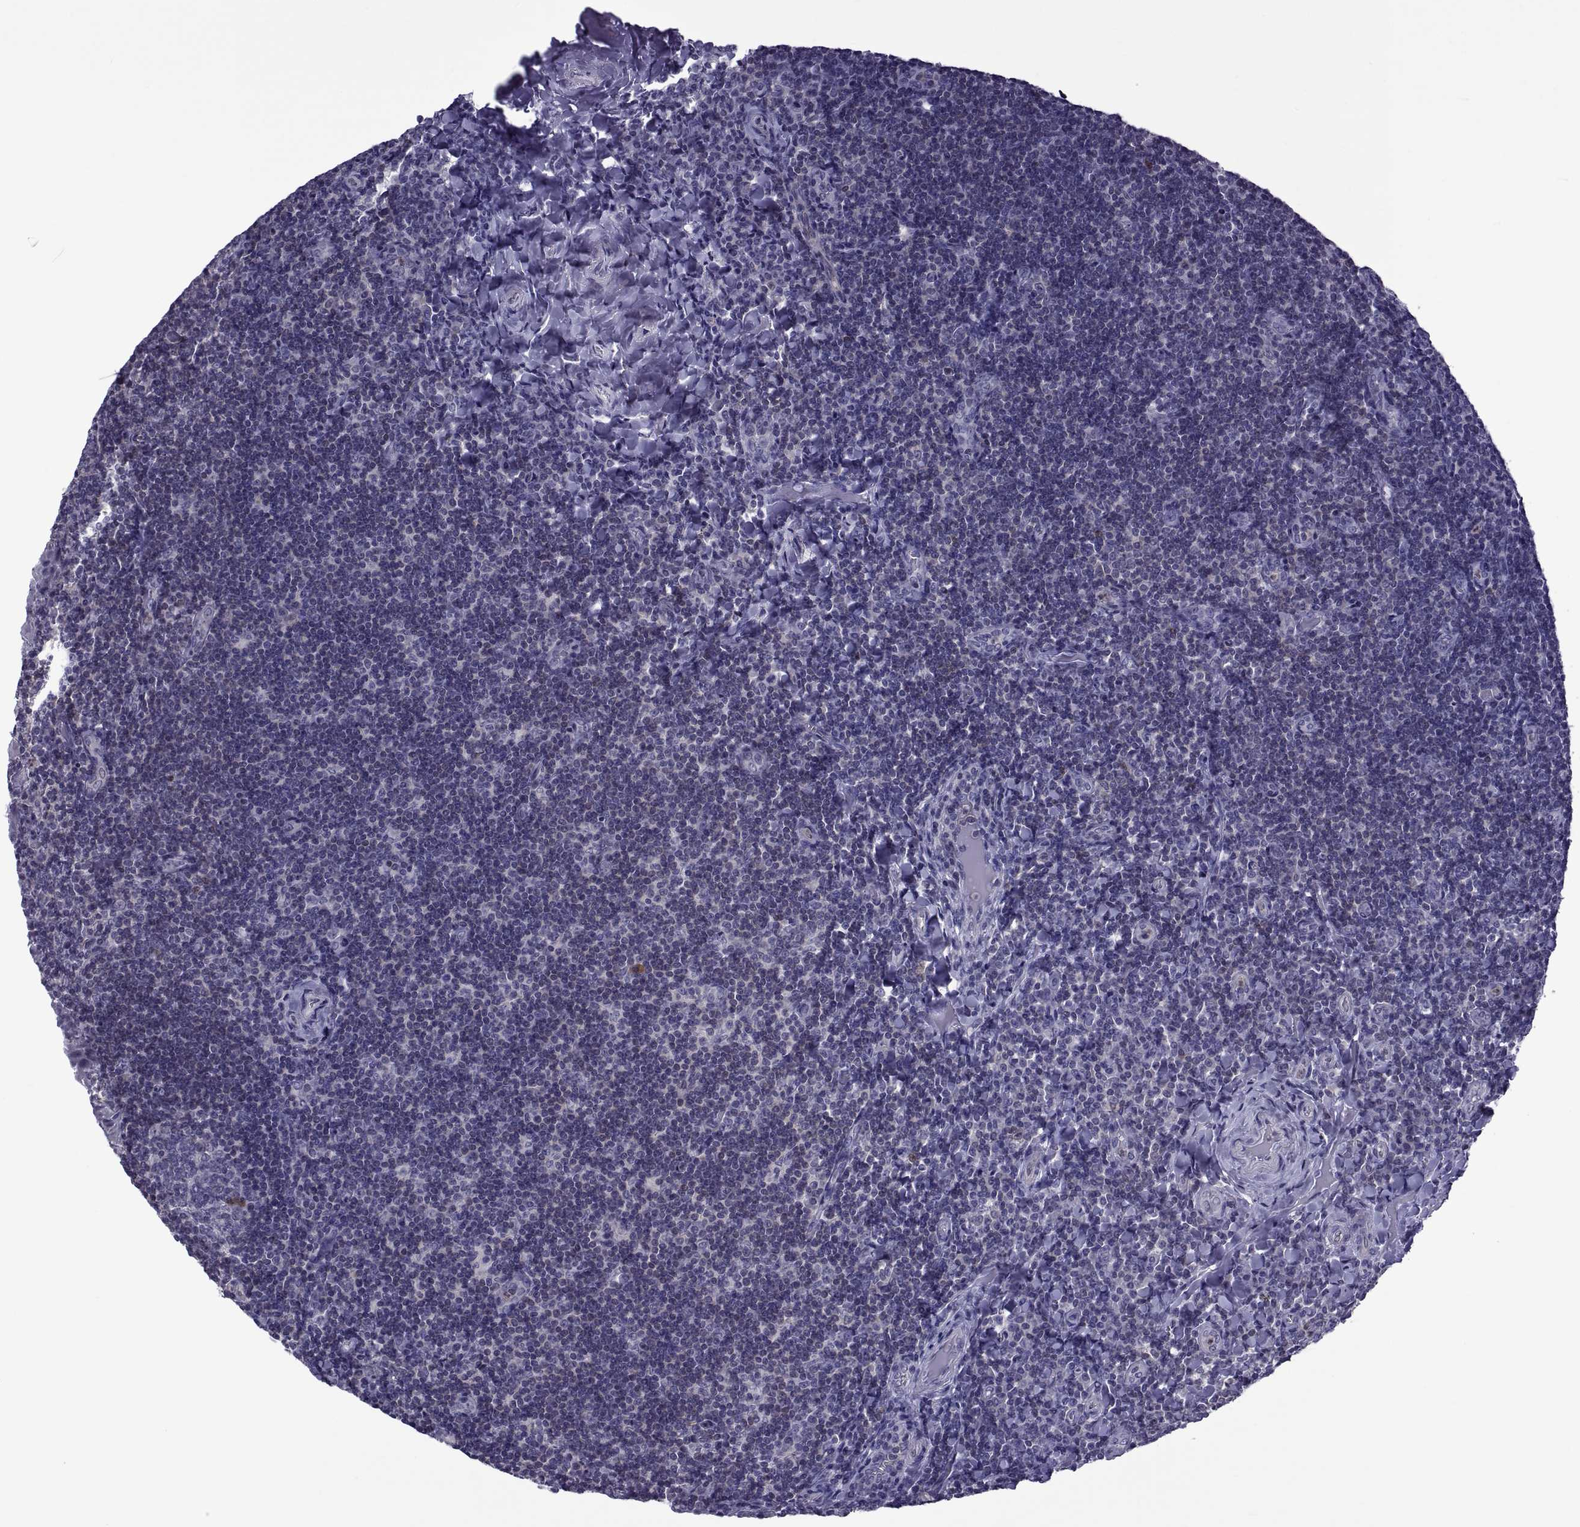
{"staining": {"intensity": "negative", "quantity": "none", "location": "none"}, "tissue": "tonsil", "cell_type": "Germinal center cells", "image_type": "normal", "snomed": [{"axis": "morphology", "description": "Normal tissue, NOS"}, {"axis": "morphology", "description": "Inflammation, NOS"}, {"axis": "topography", "description": "Tonsil"}], "caption": "There is no significant positivity in germinal center cells of tonsil. The staining was performed using DAB to visualize the protein expression in brown, while the nuclei were stained in blue with hematoxylin (Magnification: 20x).", "gene": "LCN9", "patient": {"sex": "female", "age": 31}}